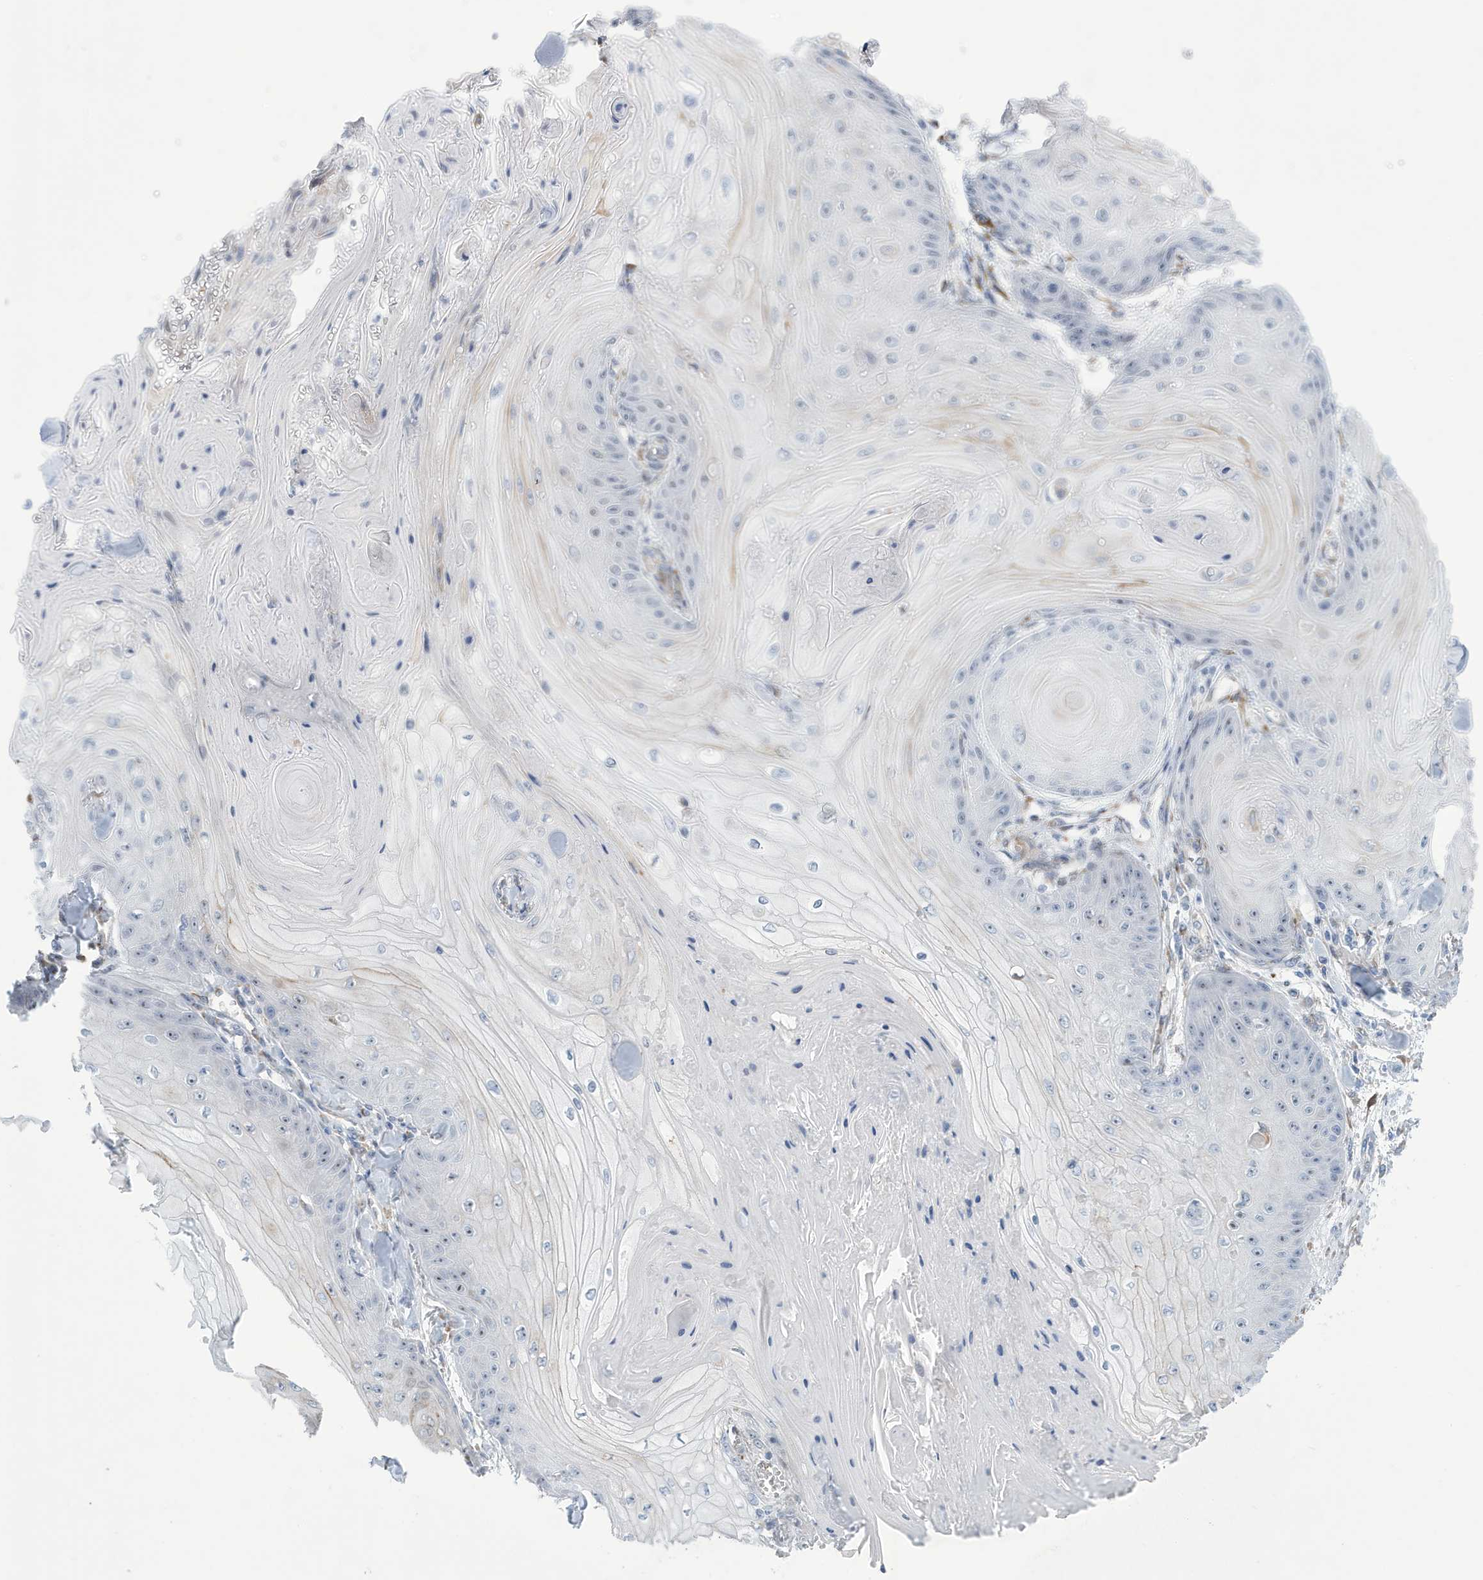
{"staining": {"intensity": "negative", "quantity": "none", "location": "none"}, "tissue": "skin cancer", "cell_type": "Tumor cells", "image_type": "cancer", "snomed": [{"axis": "morphology", "description": "Squamous cell carcinoma, NOS"}, {"axis": "topography", "description": "Skin"}], "caption": "IHC of skin squamous cell carcinoma reveals no expression in tumor cells.", "gene": "SEMA3F", "patient": {"sex": "male", "age": 74}}